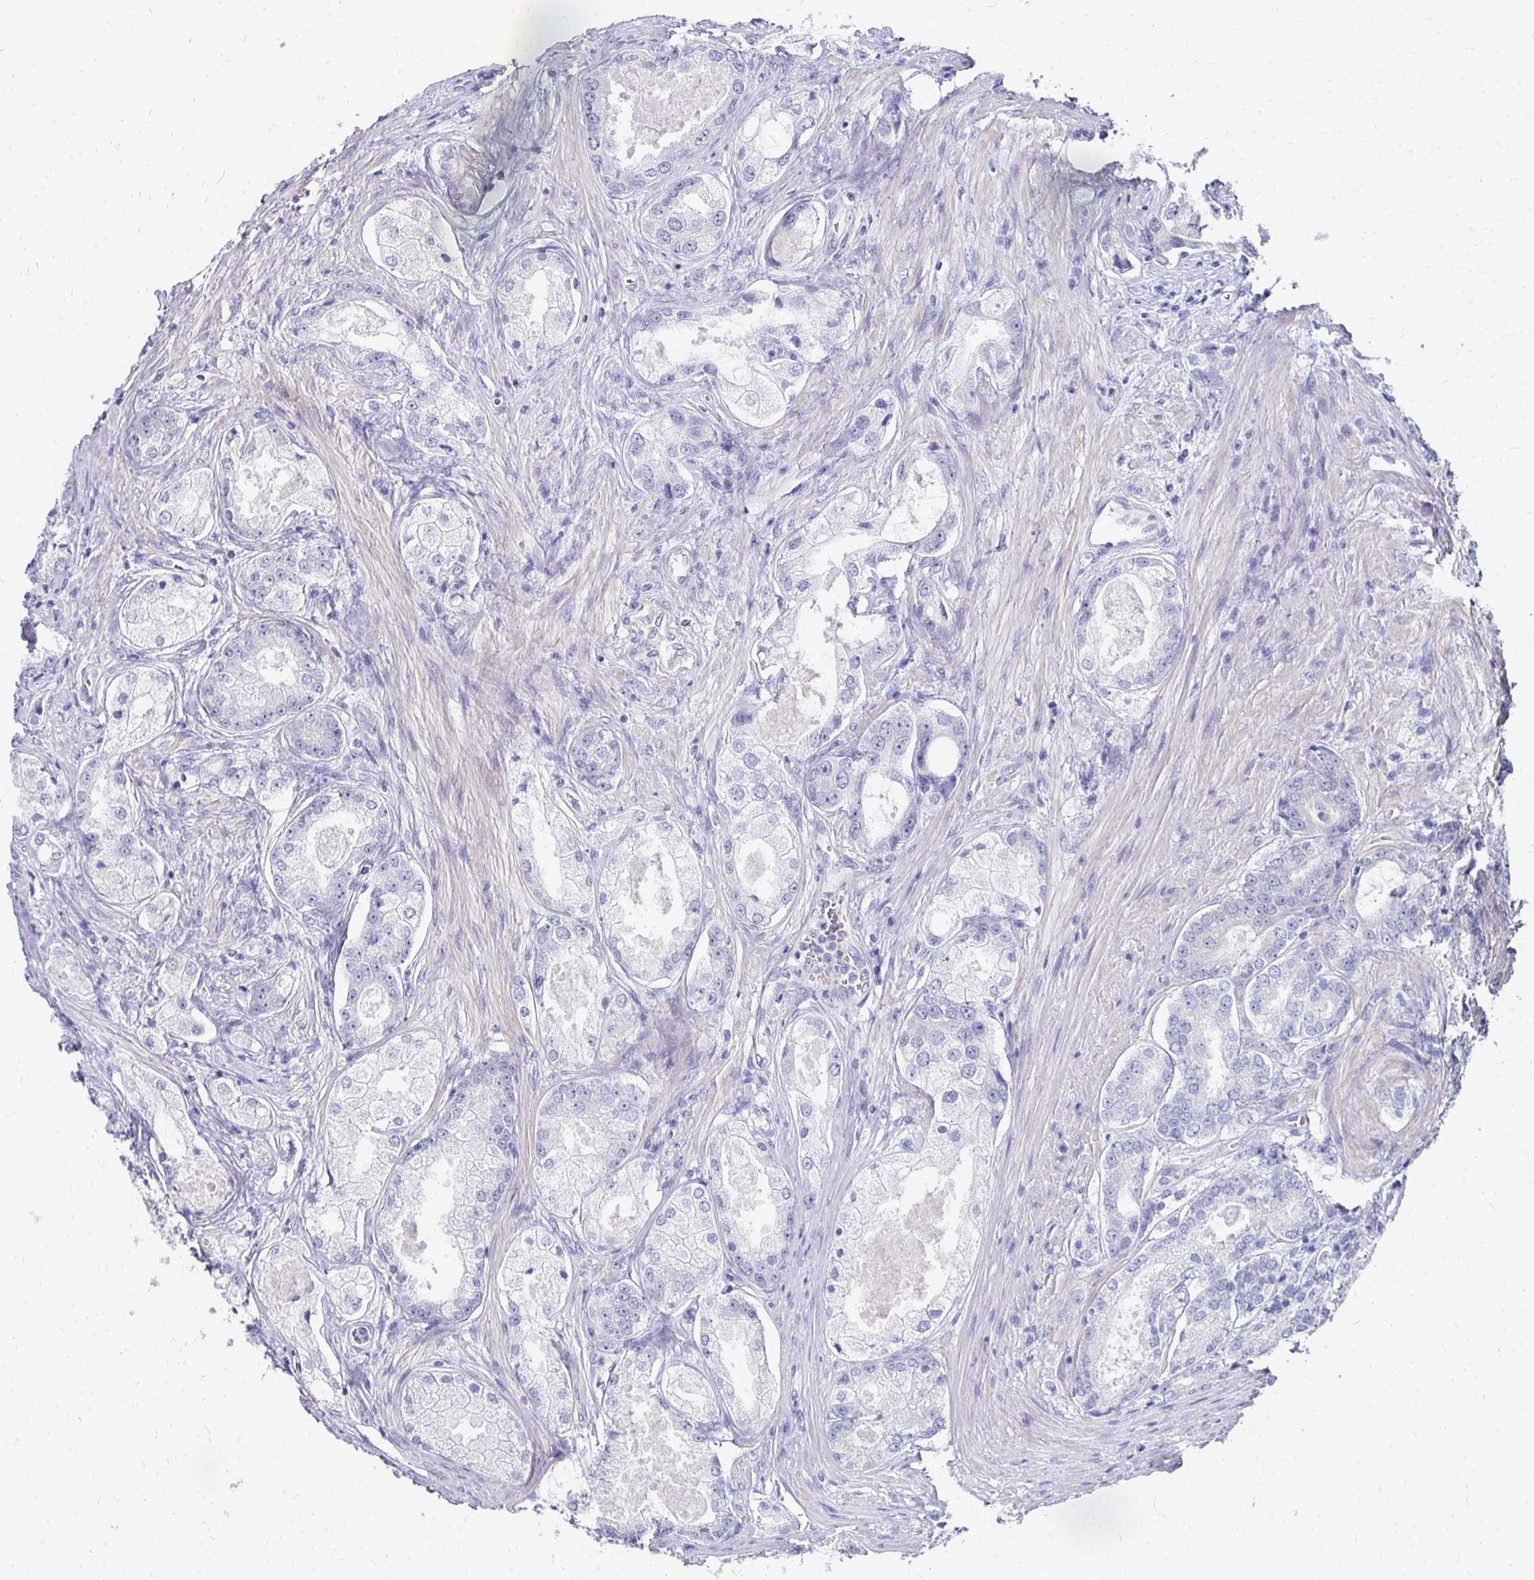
{"staining": {"intensity": "negative", "quantity": "none", "location": "none"}, "tissue": "prostate cancer", "cell_type": "Tumor cells", "image_type": "cancer", "snomed": [{"axis": "morphology", "description": "Adenocarcinoma, Low grade"}, {"axis": "topography", "description": "Prostate"}], "caption": "The image displays no significant staining in tumor cells of prostate low-grade adenocarcinoma. (DAB (3,3'-diaminobenzidine) immunohistochemistry visualized using brightfield microscopy, high magnification).", "gene": "SYCP3", "patient": {"sex": "male", "age": 68}}